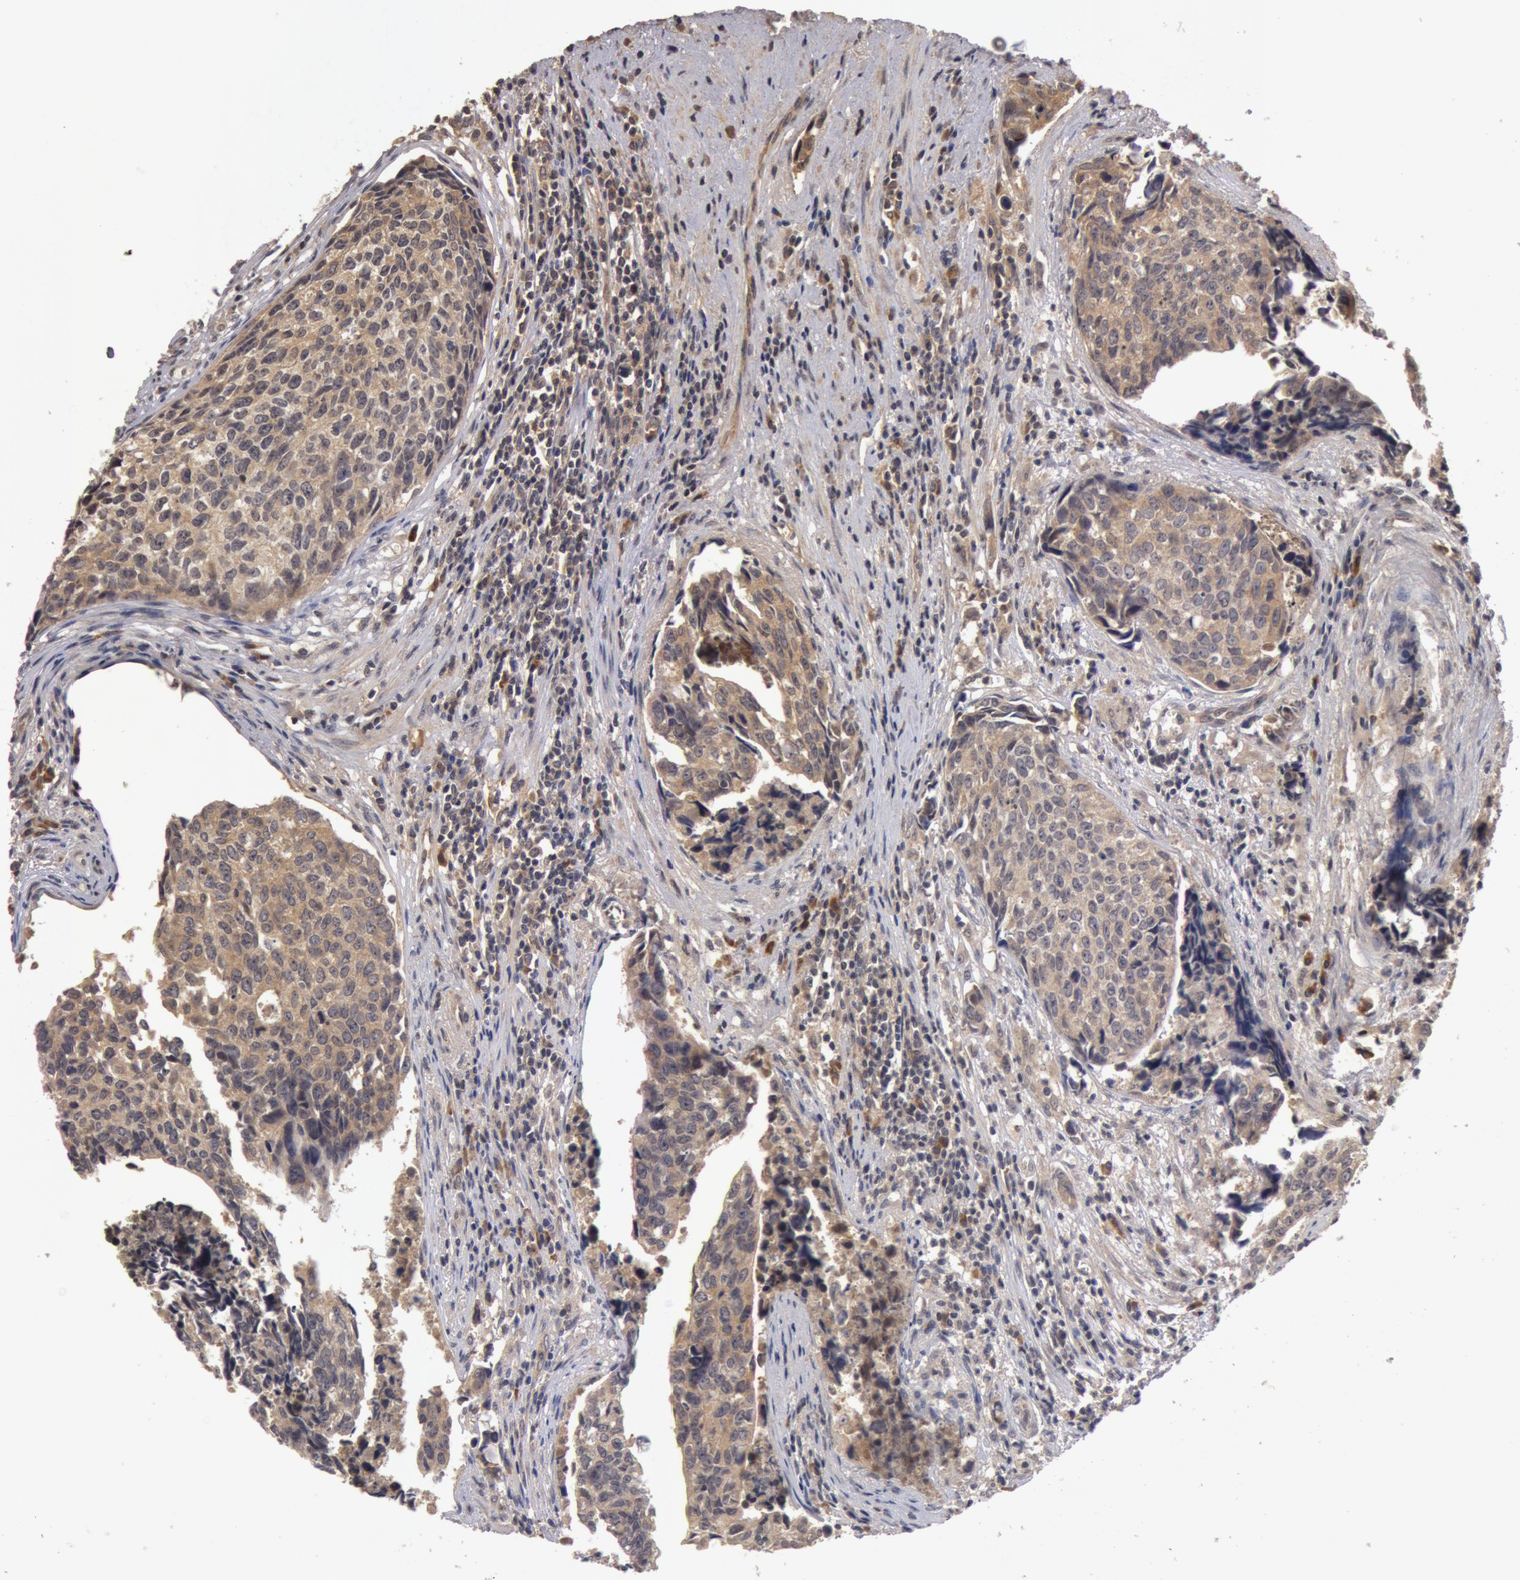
{"staining": {"intensity": "weak", "quantity": ">75%", "location": "cytoplasmic/membranous"}, "tissue": "urothelial cancer", "cell_type": "Tumor cells", "image_type": "cancer", "snomed": [{"axis": "morphology", "description": "Urothelial carcinoma, High grade"}, {"axis": "topography", "description": "Urinary bladder"}], "caption": "Protein positivity by immunohistochemistry (IHC) demonstrates weak cytoplasmic/membranous positivity in about >75% of tumor cells in high-grade urothelial carcinoma. Nuclei are stained in blue.", "gene": "BCHE", "patient": {"sex": "male", "age": 81}}